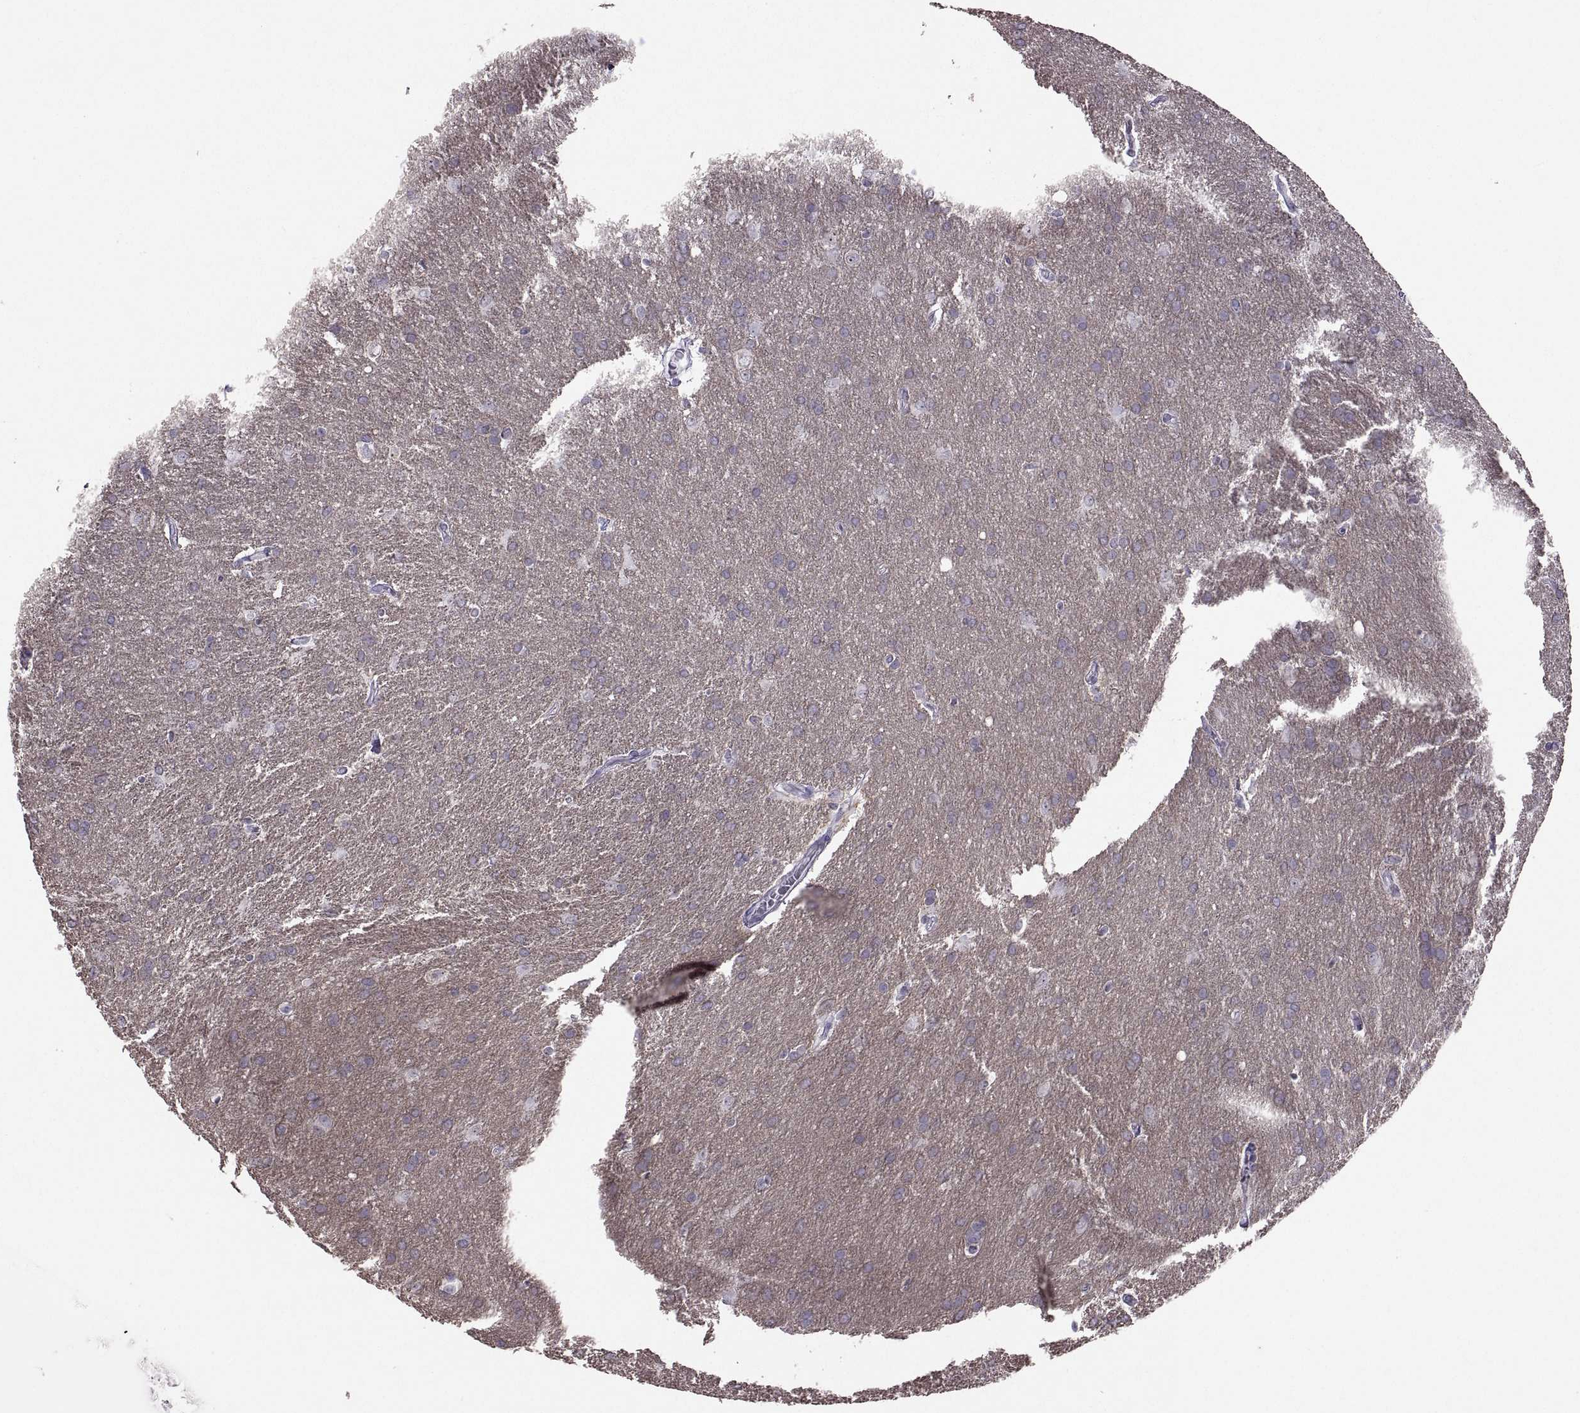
{"staining": {"intensity": "negative", "quantity": "none", "location": "none"}, "tissue": "glioma", "cell_type": "Tumor cells", "image_type": "cancer", "snomed": [{"axis": "morphology", "description": "Glioma, malignant, Low grade"}, {"axis": "topography", "description": "Brain"}], "caption": "Protein analysis of malignant glioma (low-grade) shows no significant staining in tumor cells.", "gene": "ASIC2", "patient": {"sex": "female", "age": 32}}